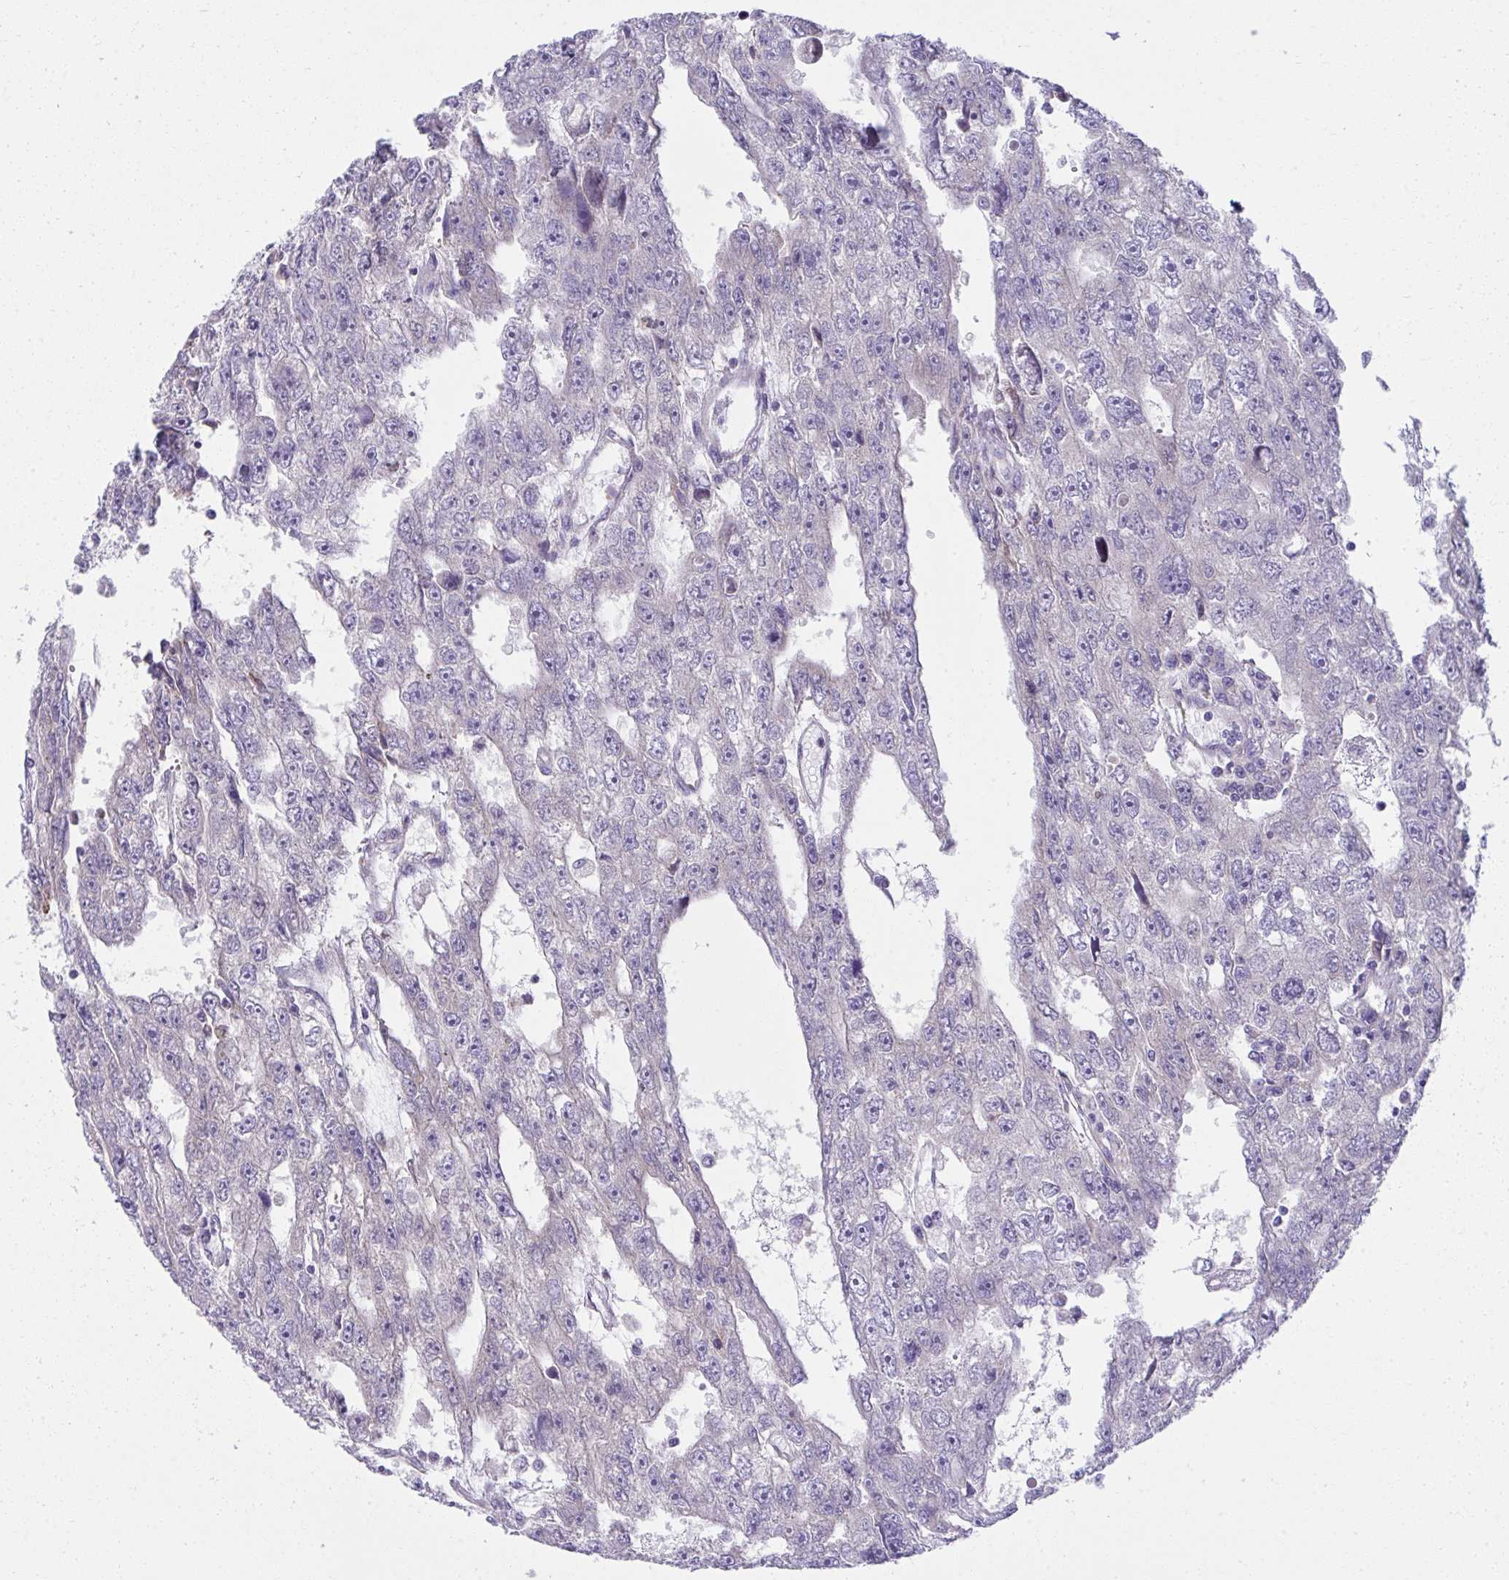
{"staining": {"intensity": "negative", "quantity": "none", "location": "none"}, "tissue": "testis cancer", "cell_type": "Tumor cells", "image_type": "cancer", "snomed": [{"axis": "morphology", "description": "Carcinoma, Embryonal, NOS"}, {"axis": "topography", "description": "Testis"}], "caption": "High power microscopy micrograph of an IHC photomicrograph of testis embryonal carcinoma, revealing no significant positivity in tumor cells.", "gene": "FASLG", "patient": {"sex": "male", "age": 20}}